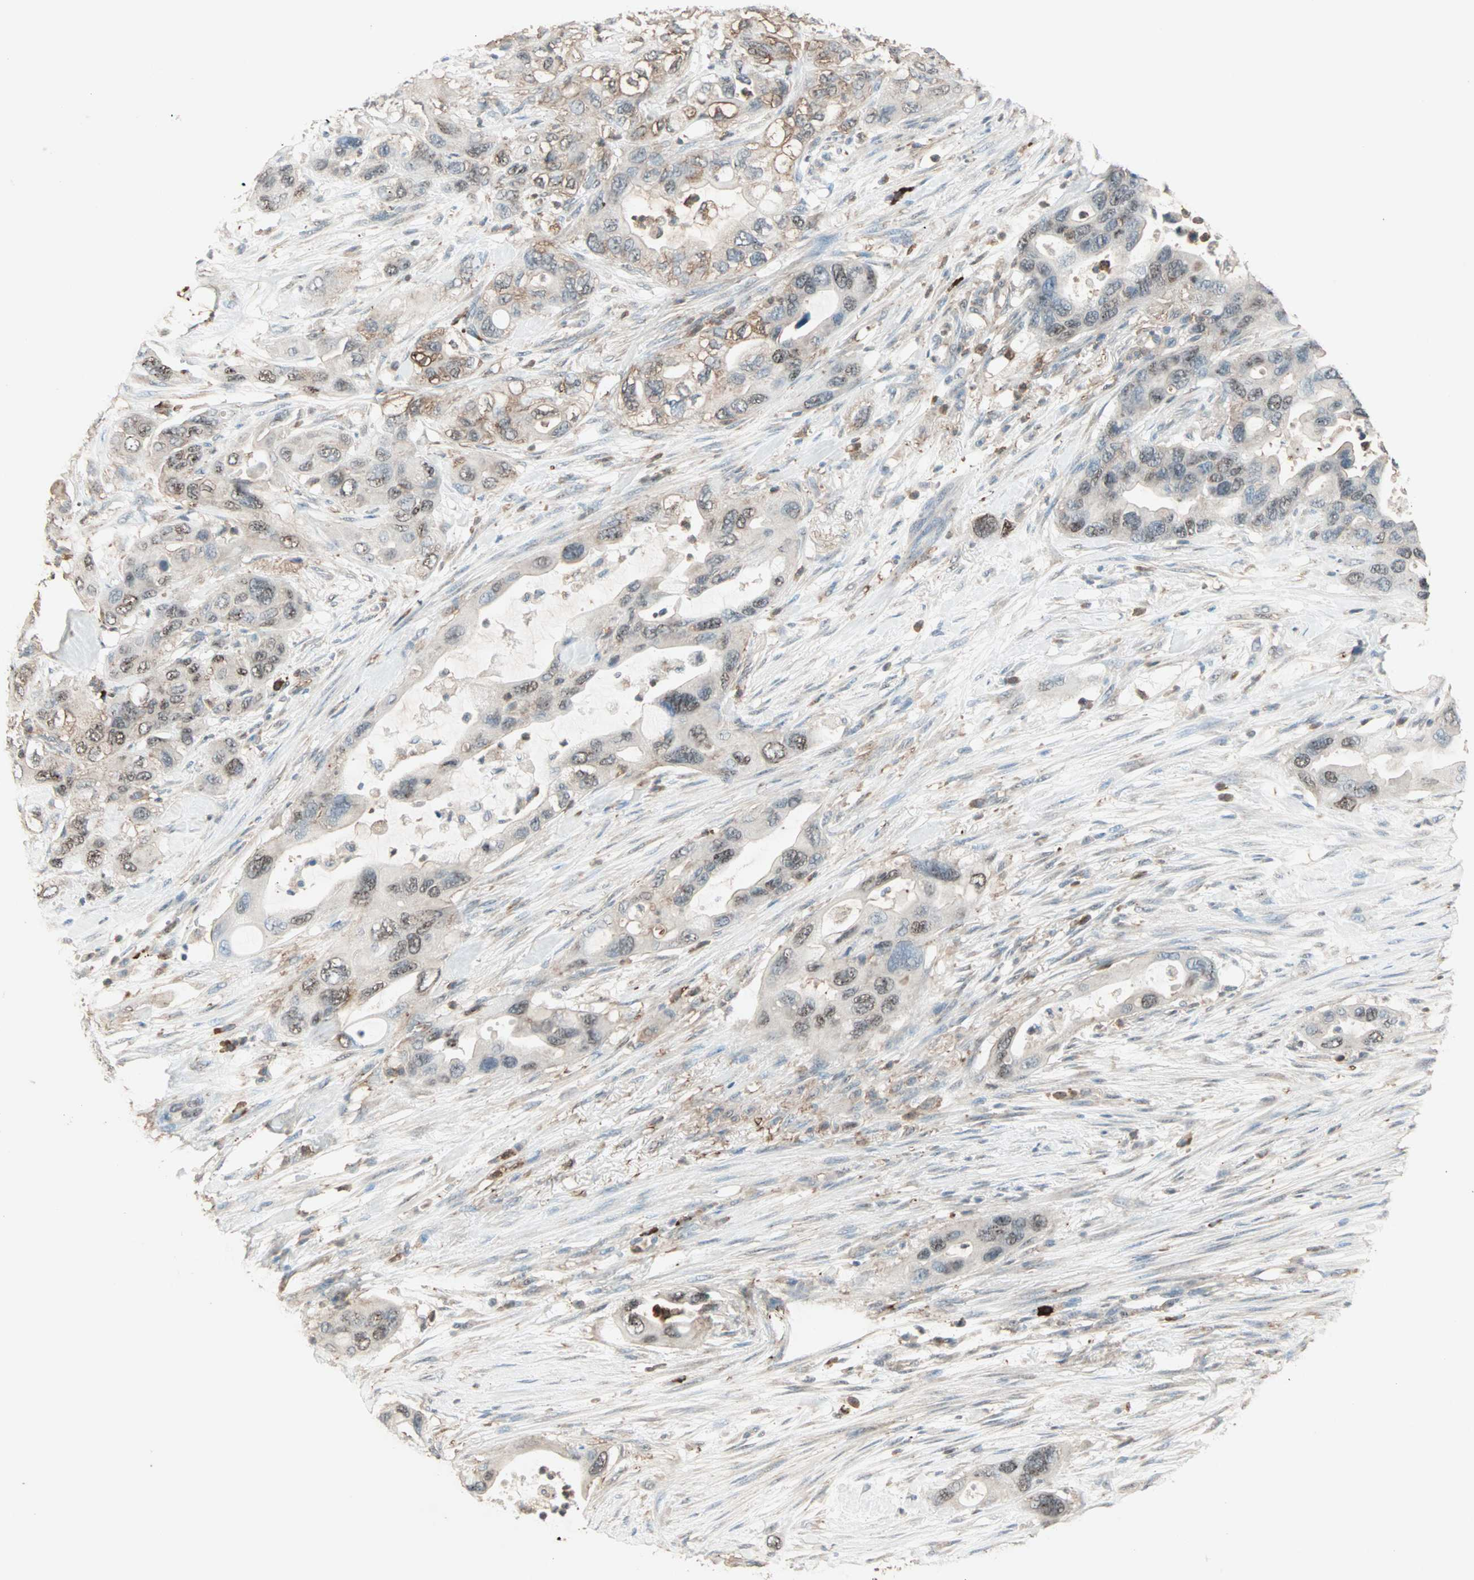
{"staining": {"intensity": "weak", "quantity": "25%-75%", "location": "cytoplasmic/membranous,nuclear"}, "tissue": "pancreatic cancer", "cell_type": "Tumor cells", "image_type": "cancer", "snomed": [{"axis": "morphology", "description": "Adenocarcinoma, NOS"}, {"axis": "topography", "description": "Pancreas"}], "caption": "This histopathology image reveals immunohistochemistry (IHC) staining of human adenocarcinoma (pancreatic), with low weak cytoplasmic/membranous and nuclear staining in about 25%-75% of tumor cells.", "gene": "MMP3", "patient": {"sex": "female", "age": 71}}